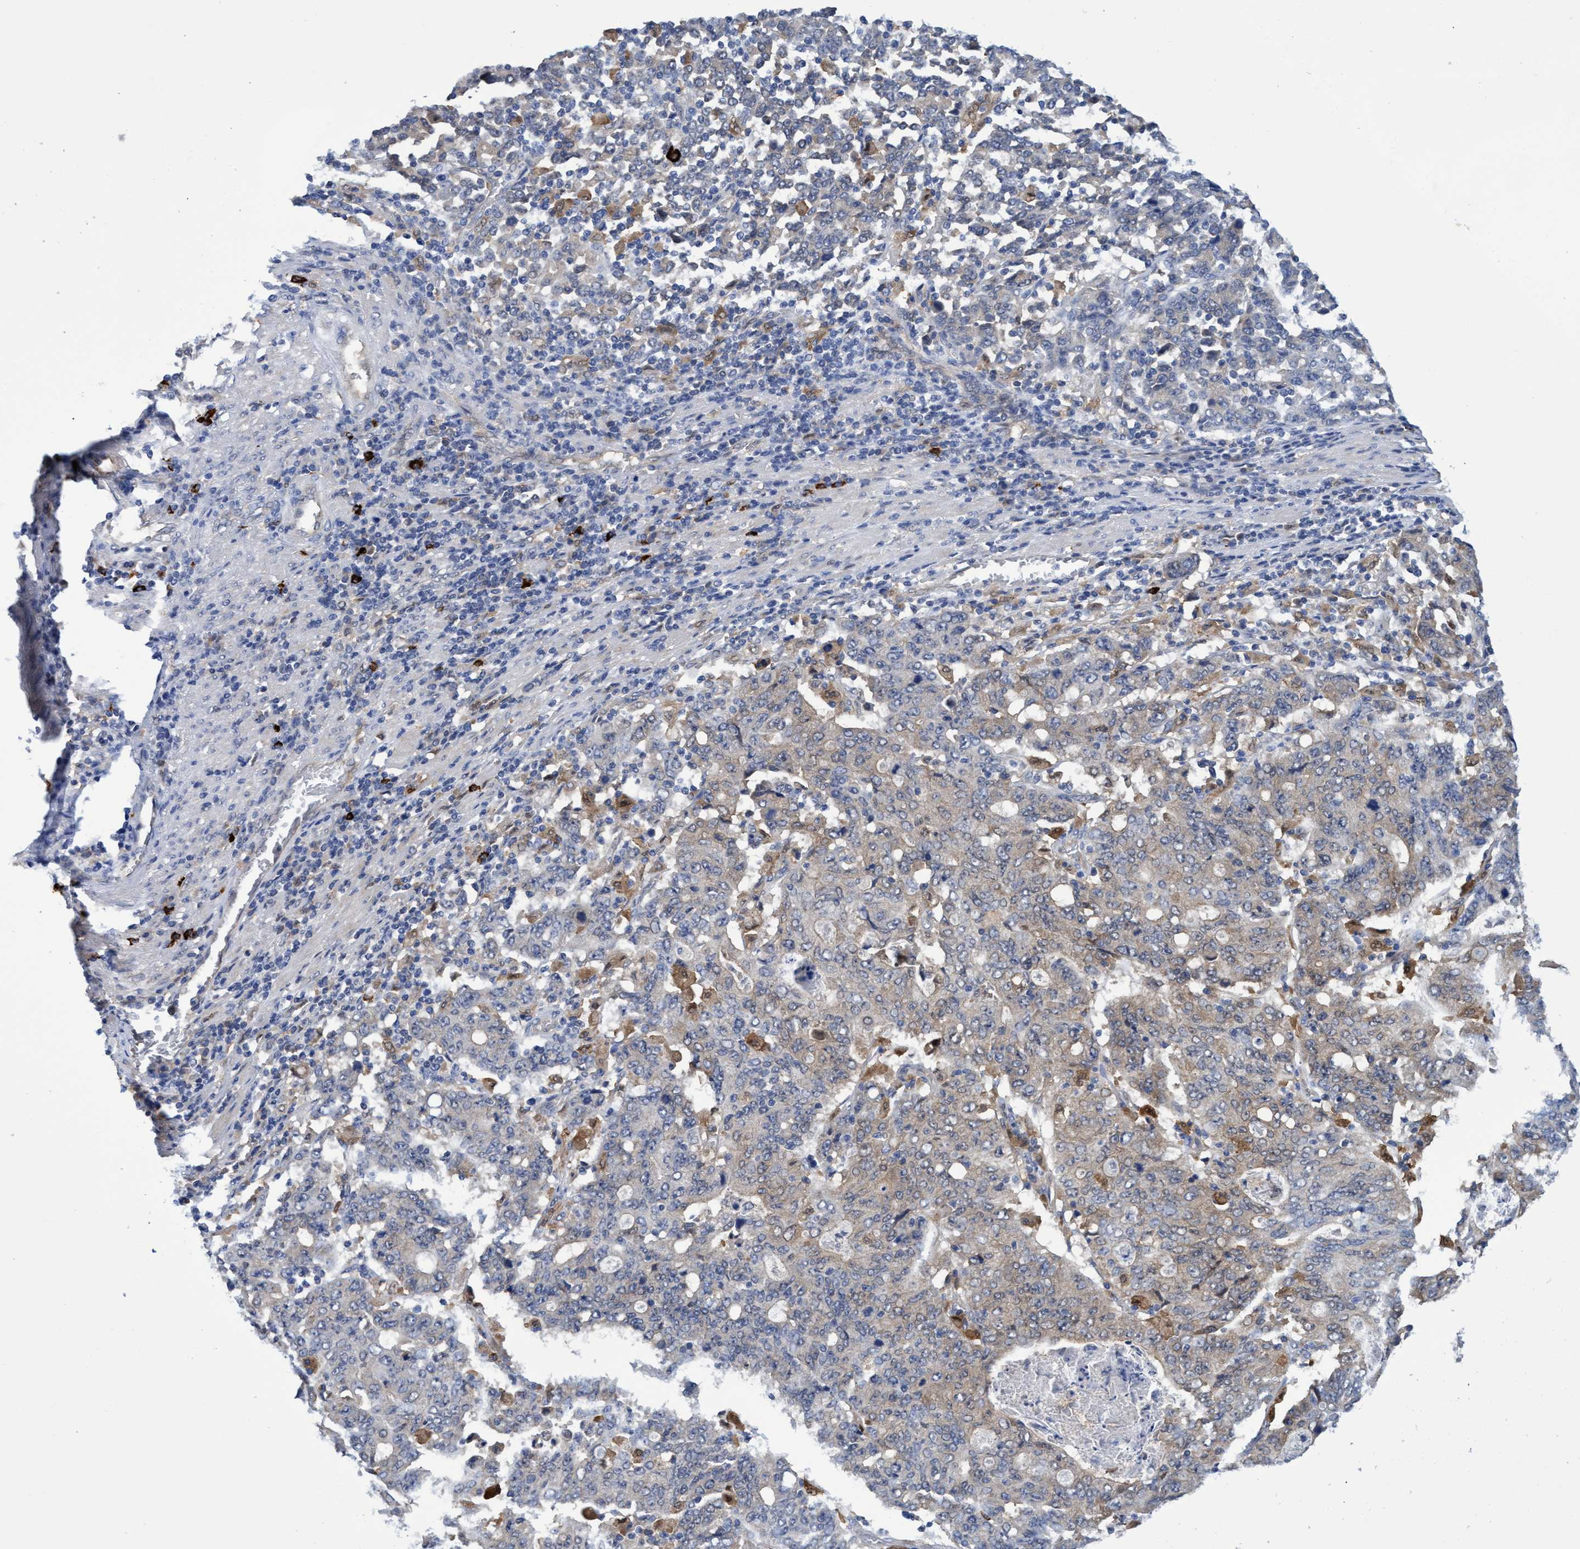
{"staining": {"intensity": "weak", "quantity": "25%-75%", "location": "cytoplasmic/membranous"}, "tissue": "stomach cancer", "cell_type": "Tumor cells", "image_type": "cancer", "snomed": [{"axis": "morphology", "description": "Adenocarcinoma, NOS"}, {"axis": "topography", "description": "Stomach, upper"}], "caption": "IHC histopathology image of adenocarcinoma (stomach) stained for a protein (brown), which exhibits low levels of weak cytoplasmic/membranous expression in approximately 25%-75% of tumor cells.", "gene": "PNPO", "patient": {"sex": "male", "age": 69}}